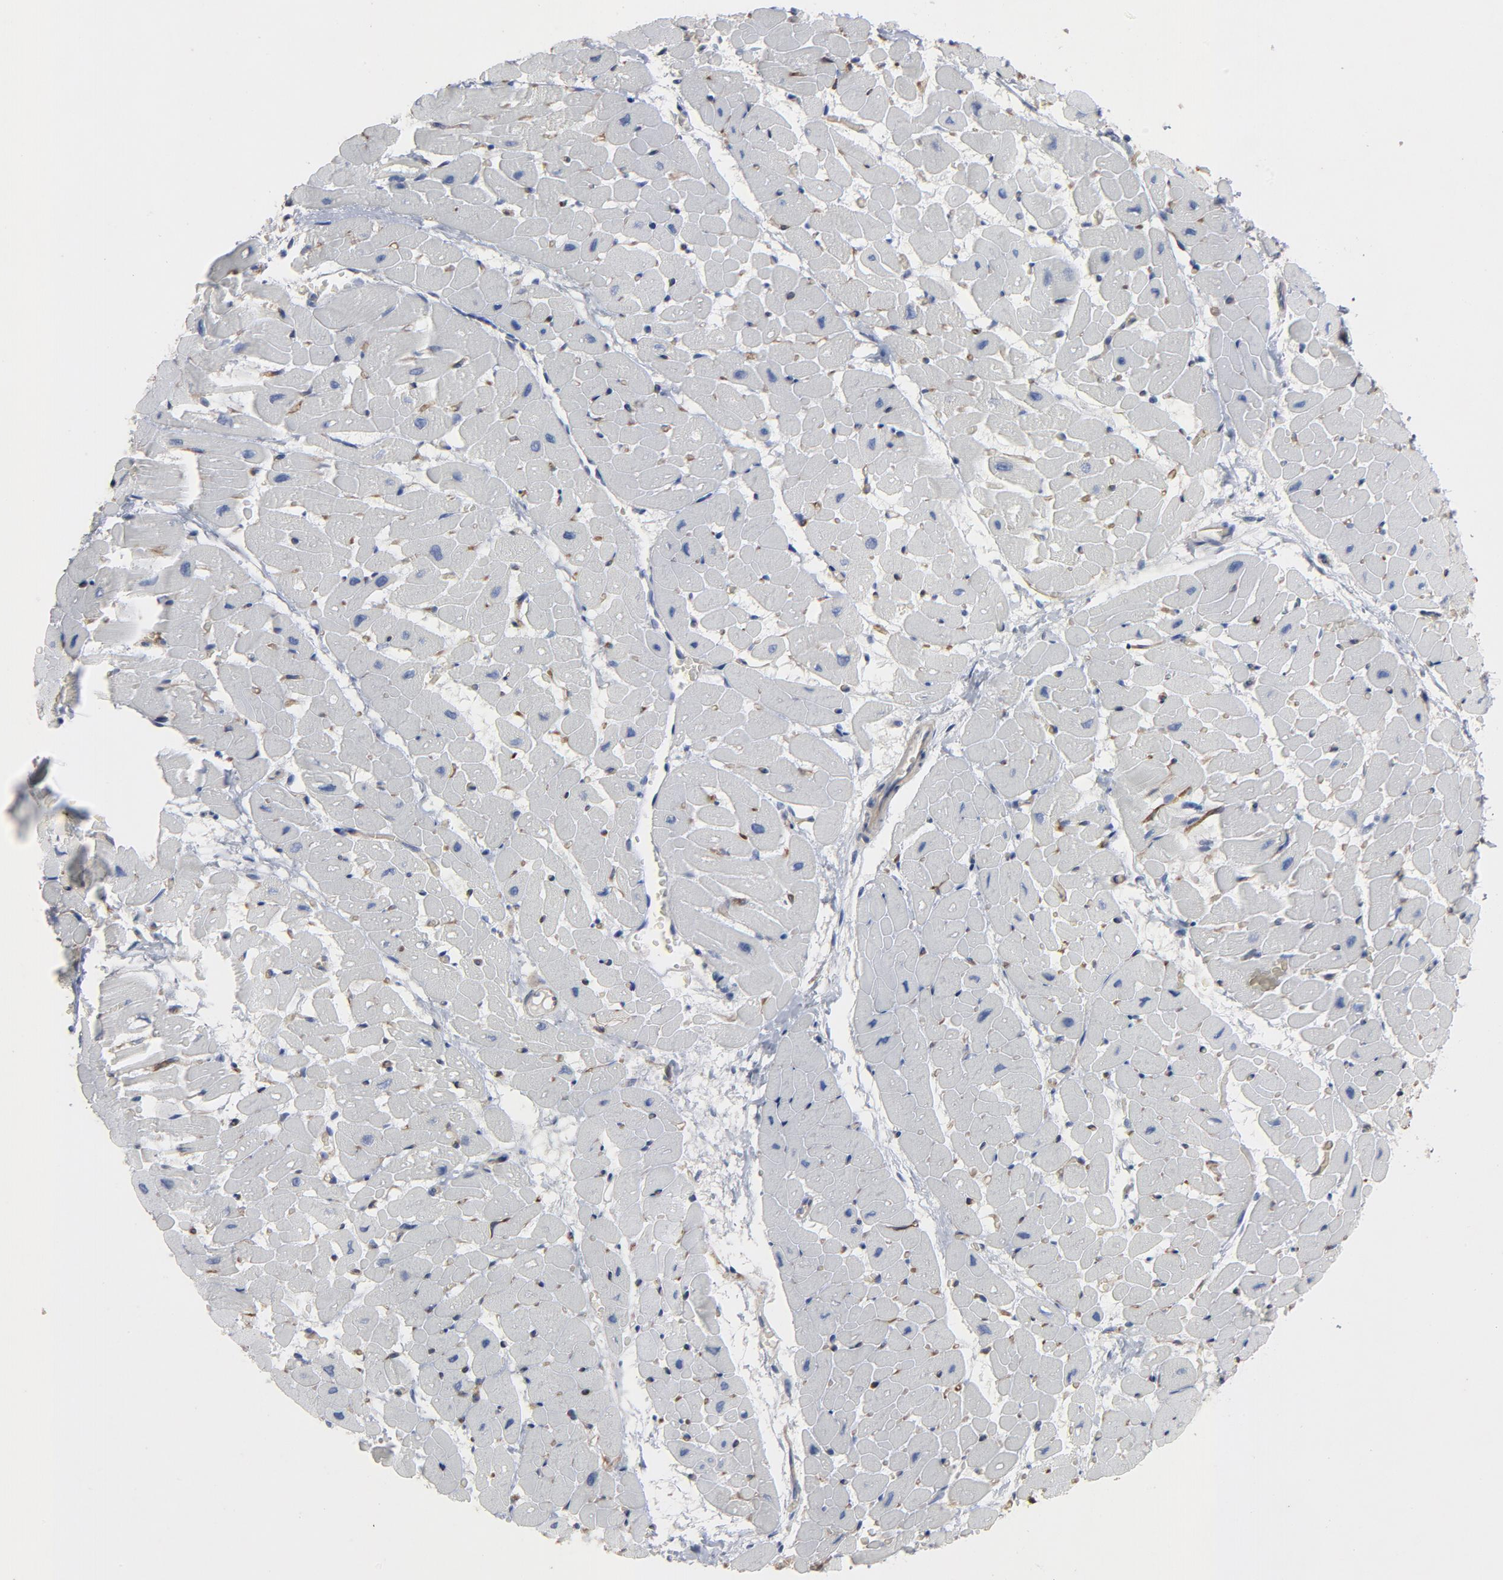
{"staining": {"intensity": "negative", "quantity": "none", "location": "none"}, "tissue": "heart muscle", "cell_type": "Cardiomyocytes", "image_type": "normal", "snomed": [{"axis": "morphology", "description": "Normal tissue, NOS"}, {"axis": "topography", "description": "Heart"}], "caption": "The micrograph displays no staining of cardiomyocytes in normal heart muscle.", "gene": "KDR", "patient": {"sex": "male", "age": 45}}